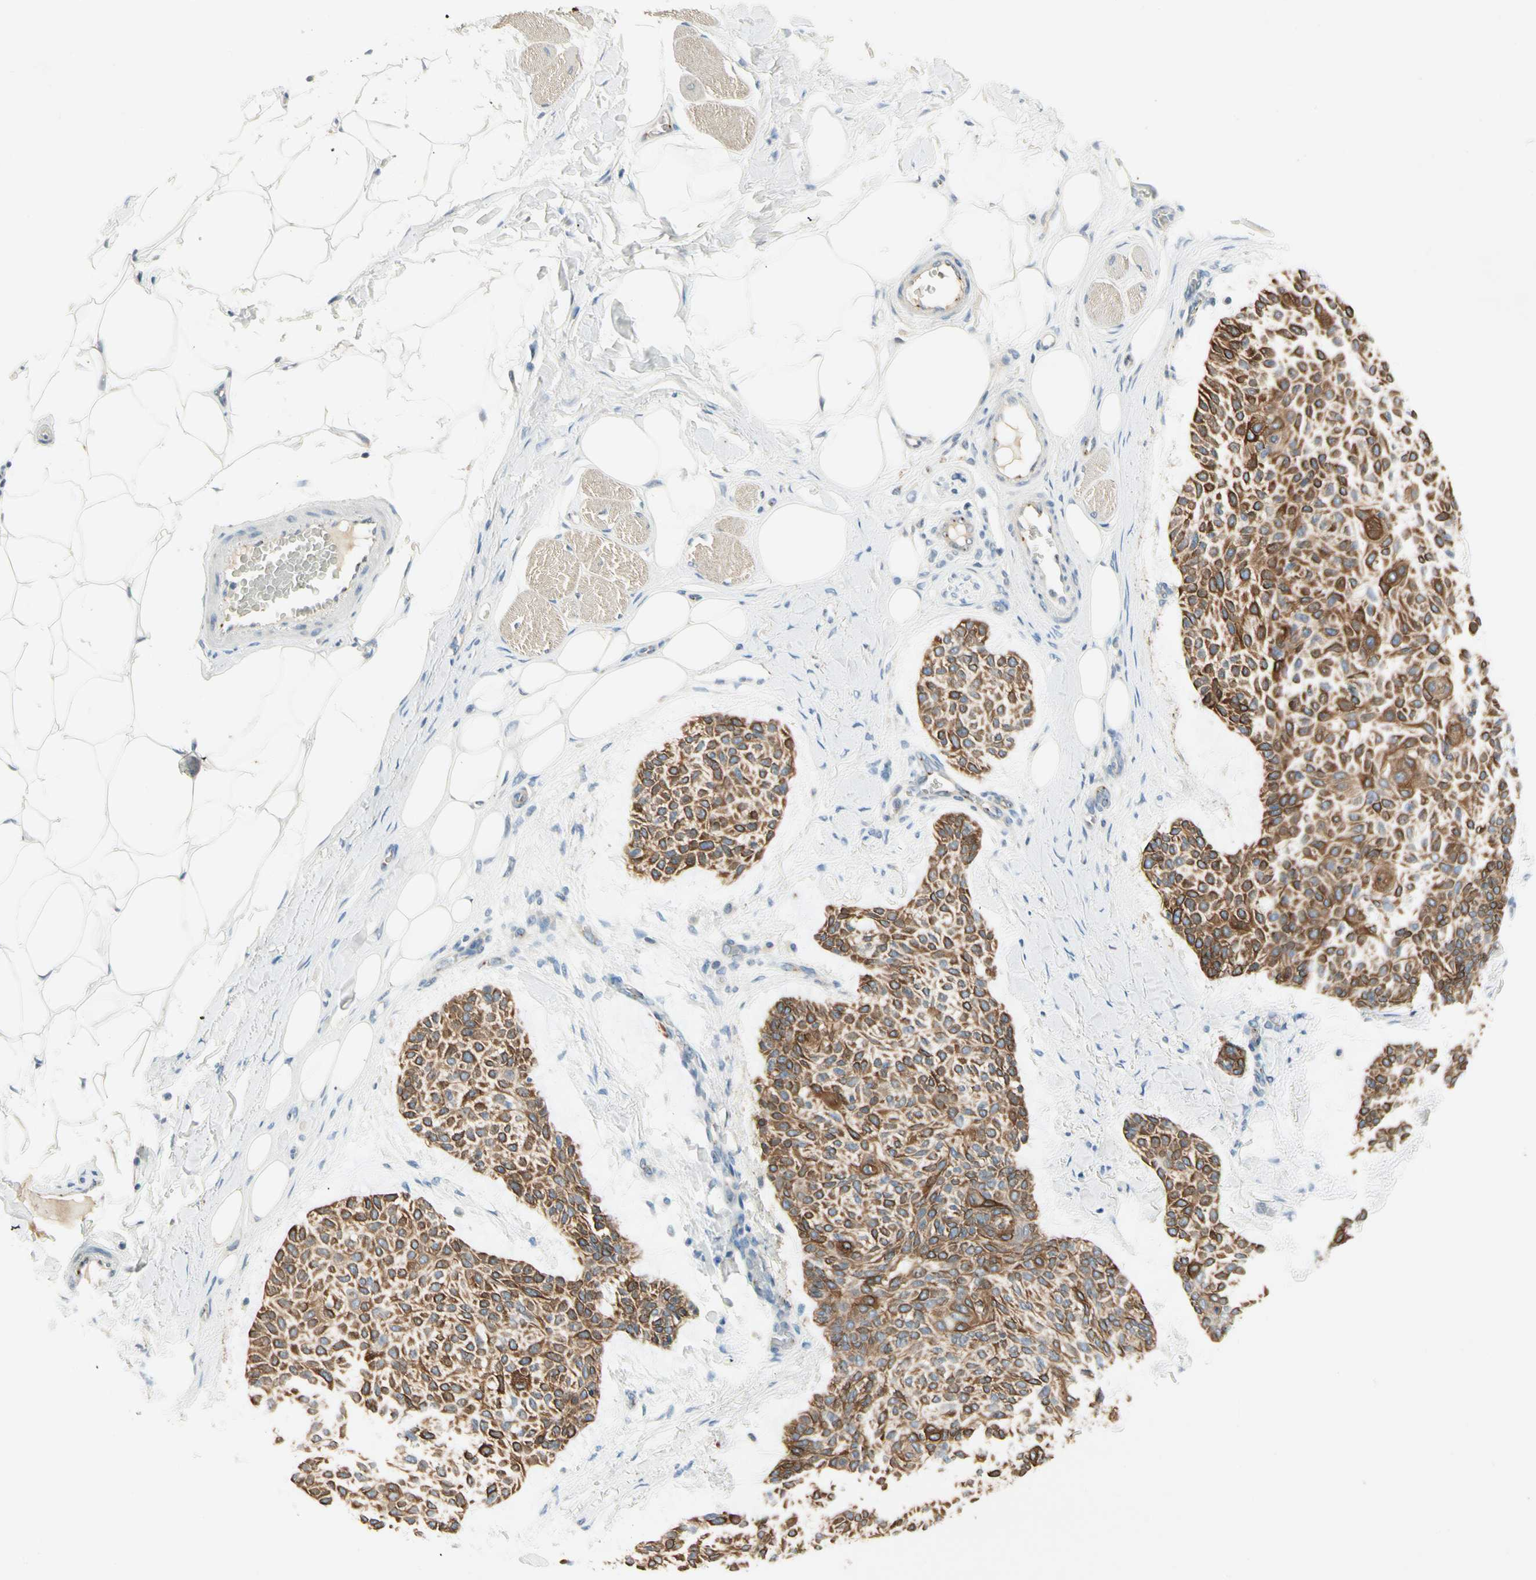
{"staining": {"intensity": "strong", "quantity": ">75%", "location": "cytoplasmic/membranous"}, "tissue": "skin cancer", "cell_type": "Tumor cells", "image_type": "cancer", "snomed": [{"axis": "morphology", "description": "Normal tissue, NOS"}, {"axis": "morphology", "description": "Basal cell carcinoma"}, {"axis": "topography", "description": "Skin"}], "caption": "Skin cancer (basal cell carcinoma) tissue reveals strong cytoplasmic/membranous expression in approximately >75% of tumor cells (IHC, brightfield microscopy, high magnification).", "gene": "MANSC1", "patient": {"sex": "female", "age": 70}}